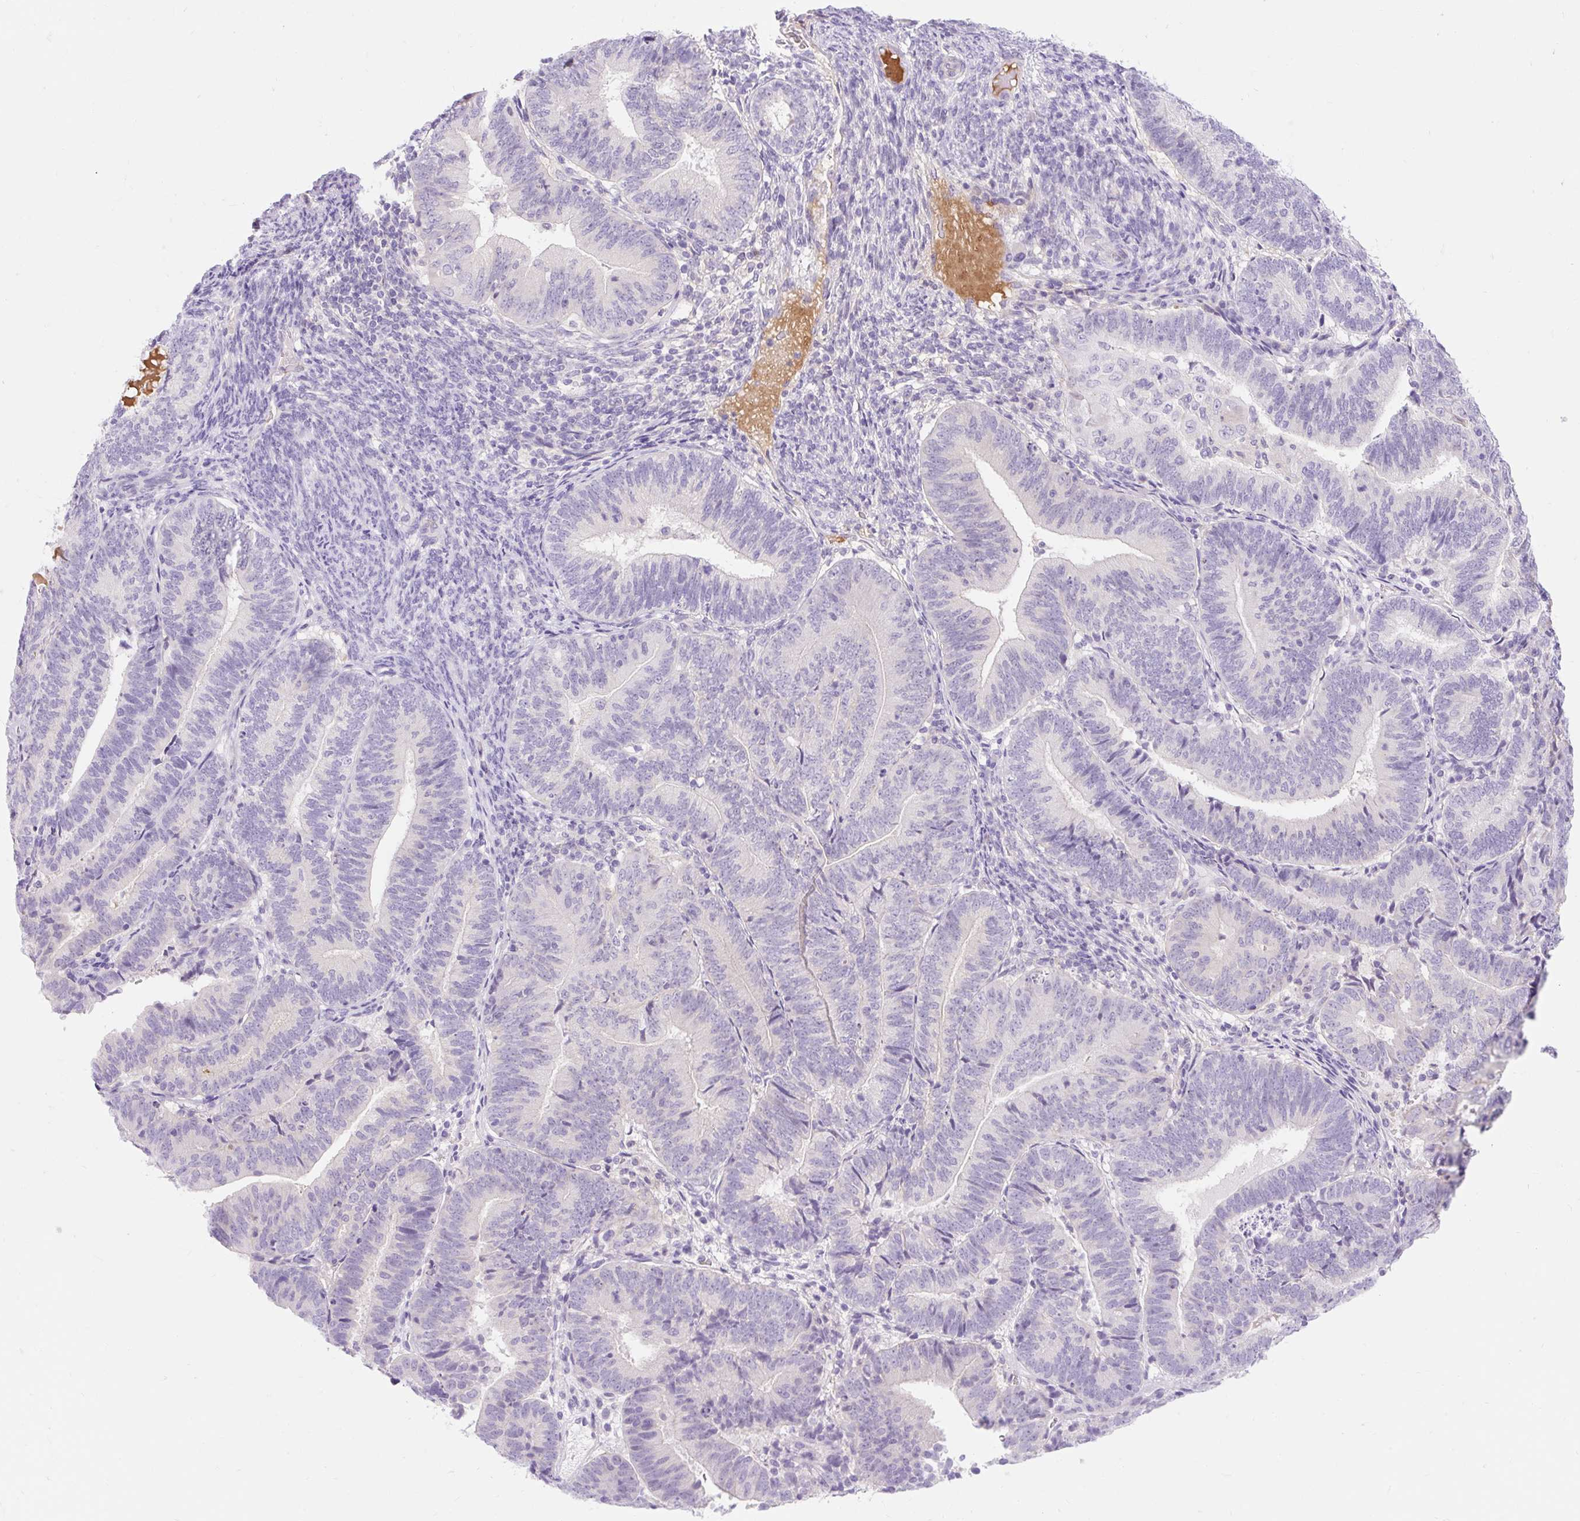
{"staining": {"intensity": "negative", "quantity": "none", "location": "none"}, "tissue": "endometrial cancer", "cell_type": "Tumor cells", "image_type": "cancer", "snomed": [{"axis": "morphology", "description": "Adenocarcinoma, NOS"}, {"axis": "topography", "description": "Endometrium"}], "caption": "Protein analysis of endometrial cancer (adenocarcinoma) shows no significant positivity in tumor cells.", "gene": "SLC28A1", "patient": {"sex": "female", "age": 70}}